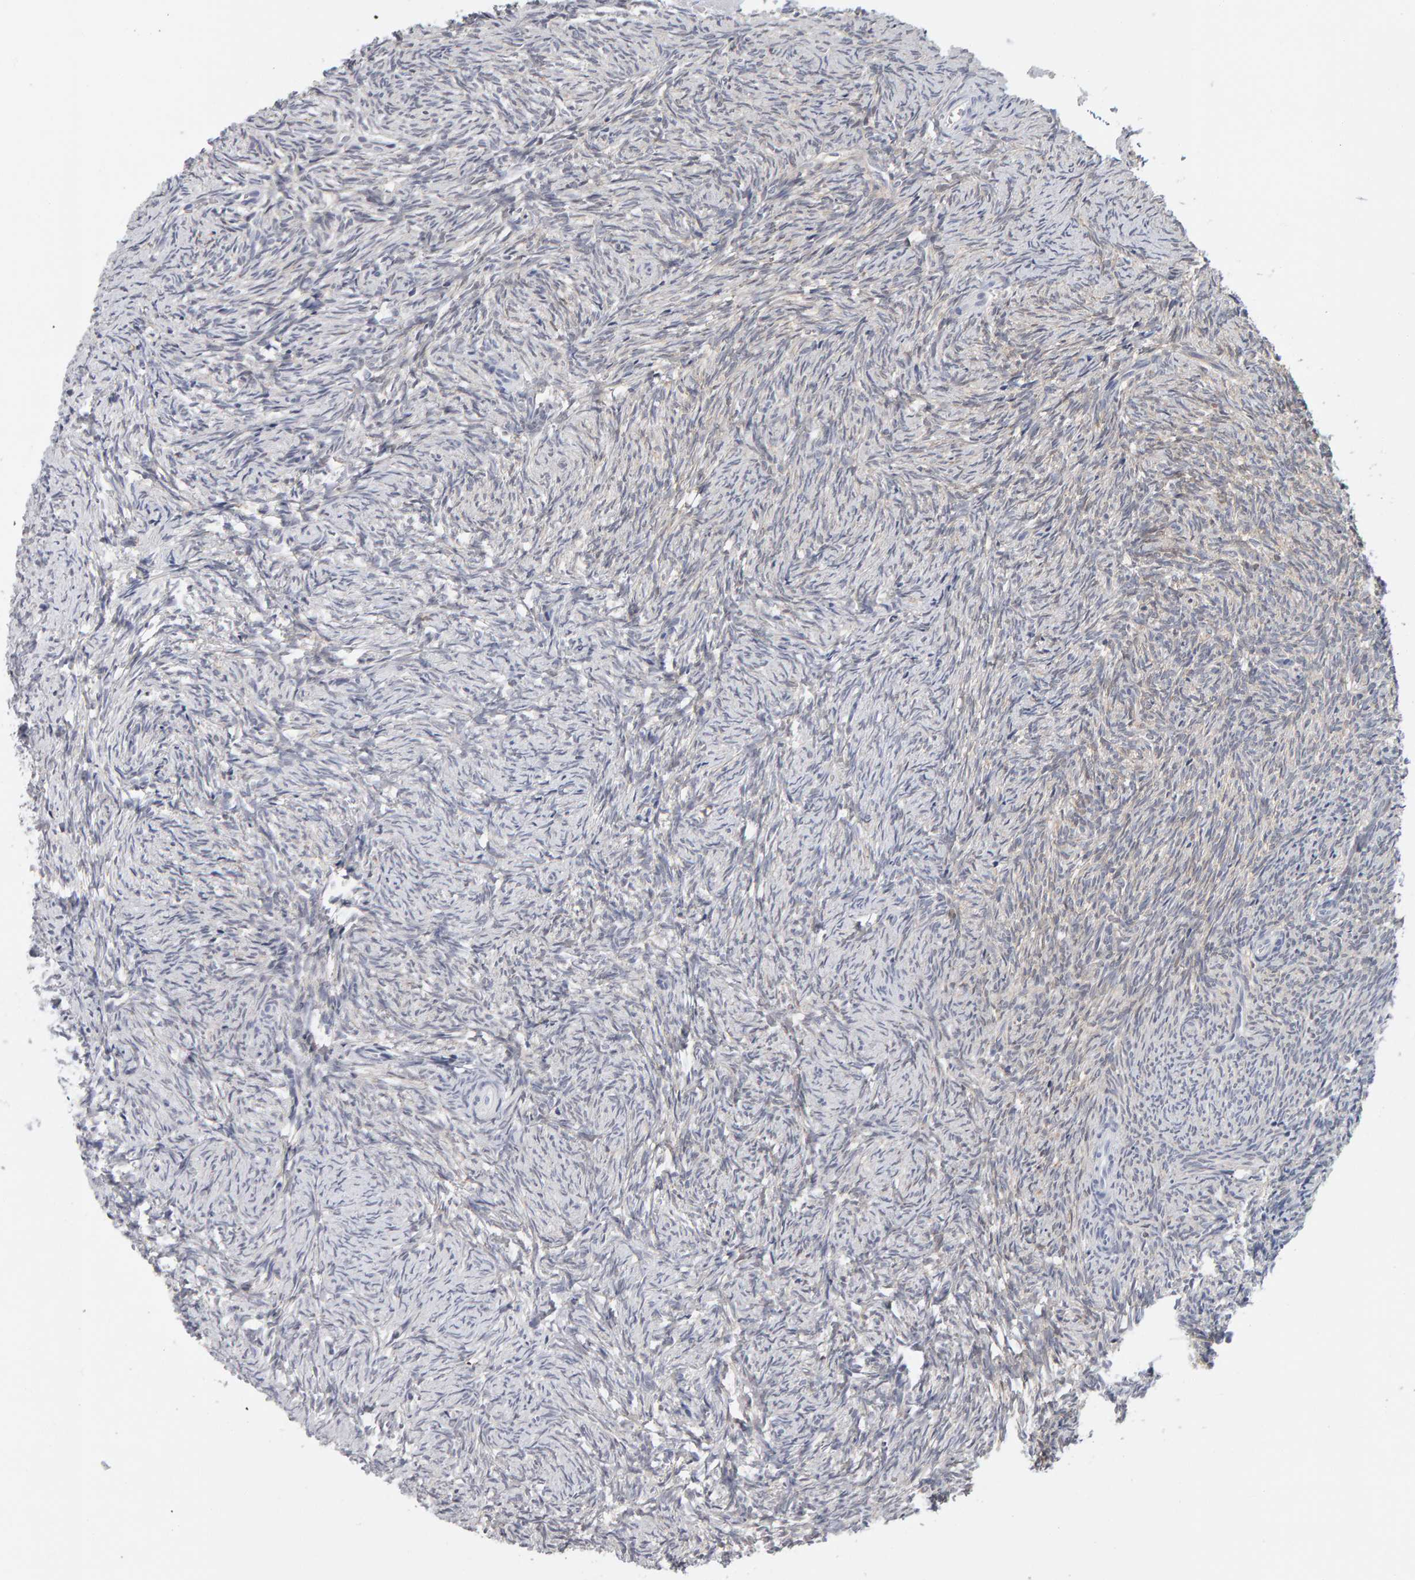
{"staining": {"intensity": "negative", "quantity": "none", "location": "none"}, "tissue": "ovary", "cell_type": "Ovarian stroma cells", "image_type": "normal", "snomed": [{"axis": "morphology", "description": "Normal tissue, NOS"}, {"axis": "topography", "description": "Ovary"}], "caption": "Ovary was stained to show a protein in brown. There is no significant staining in ovarian stroma cells. Brightfield microscopy of IHC stained with DAB (brown) and hematoxylin (blue), captured at high magnification.", "gene": "CTH", "patient": {"sex": "female", "age": 41}}